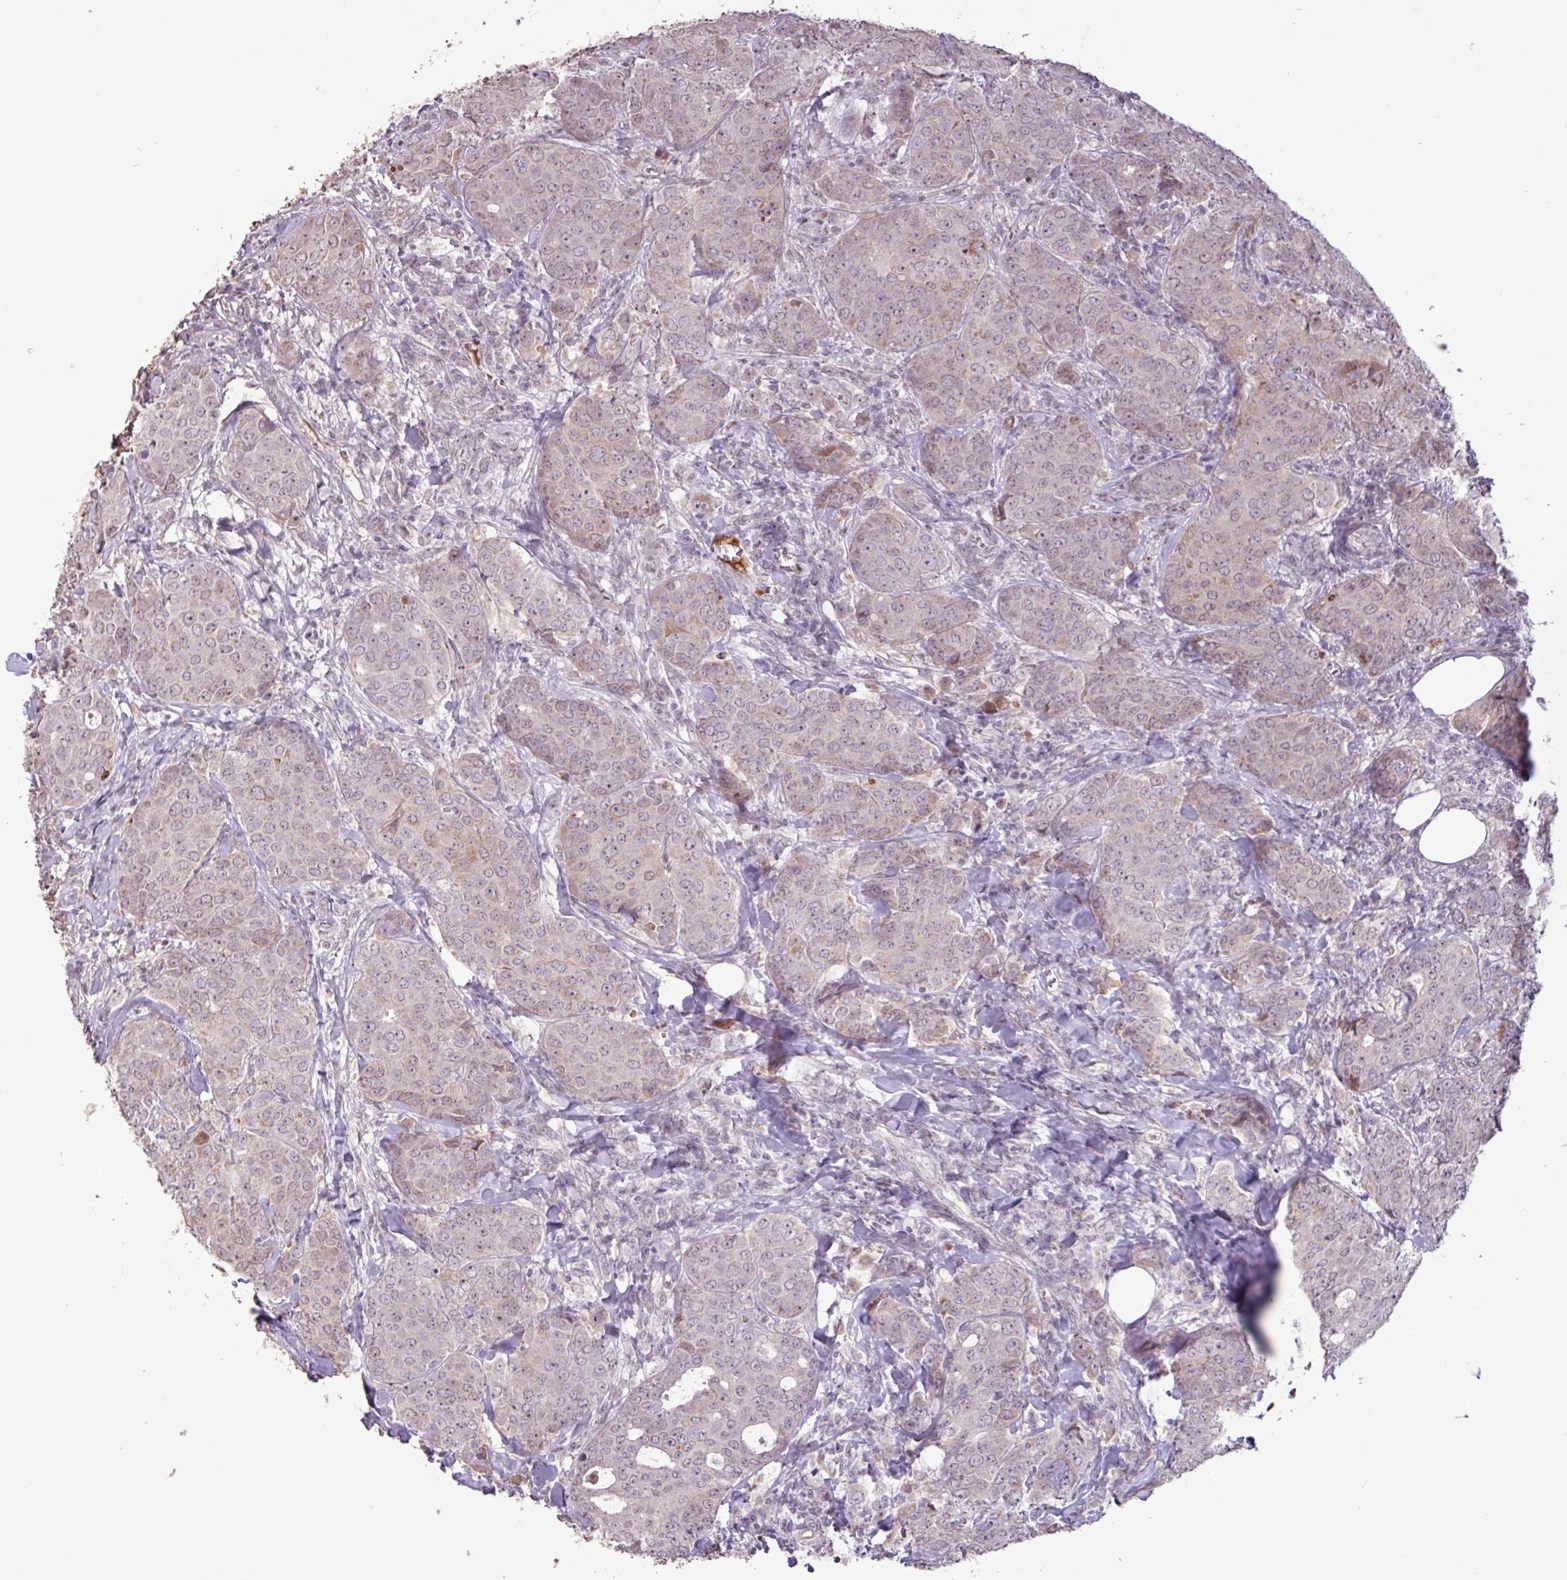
{"staining": {"intensity": "weak", "quantity": "25%-75%", "location": "nuclear"}, "tissue": "breast cancer", "cell_type": "Tumor cells", "image_type": "cancer", "snomed": [{"axis": "morphology", "description": "Duct carcinoma"}, {"axis": "topography", "description": "Breast"}], "caption": "Breast cancer stained for a protein reveals weak nuclear positivity in tumor cells.", "gene": "L3MBTL3", "patient": {"sex": "female", "age": 43}}